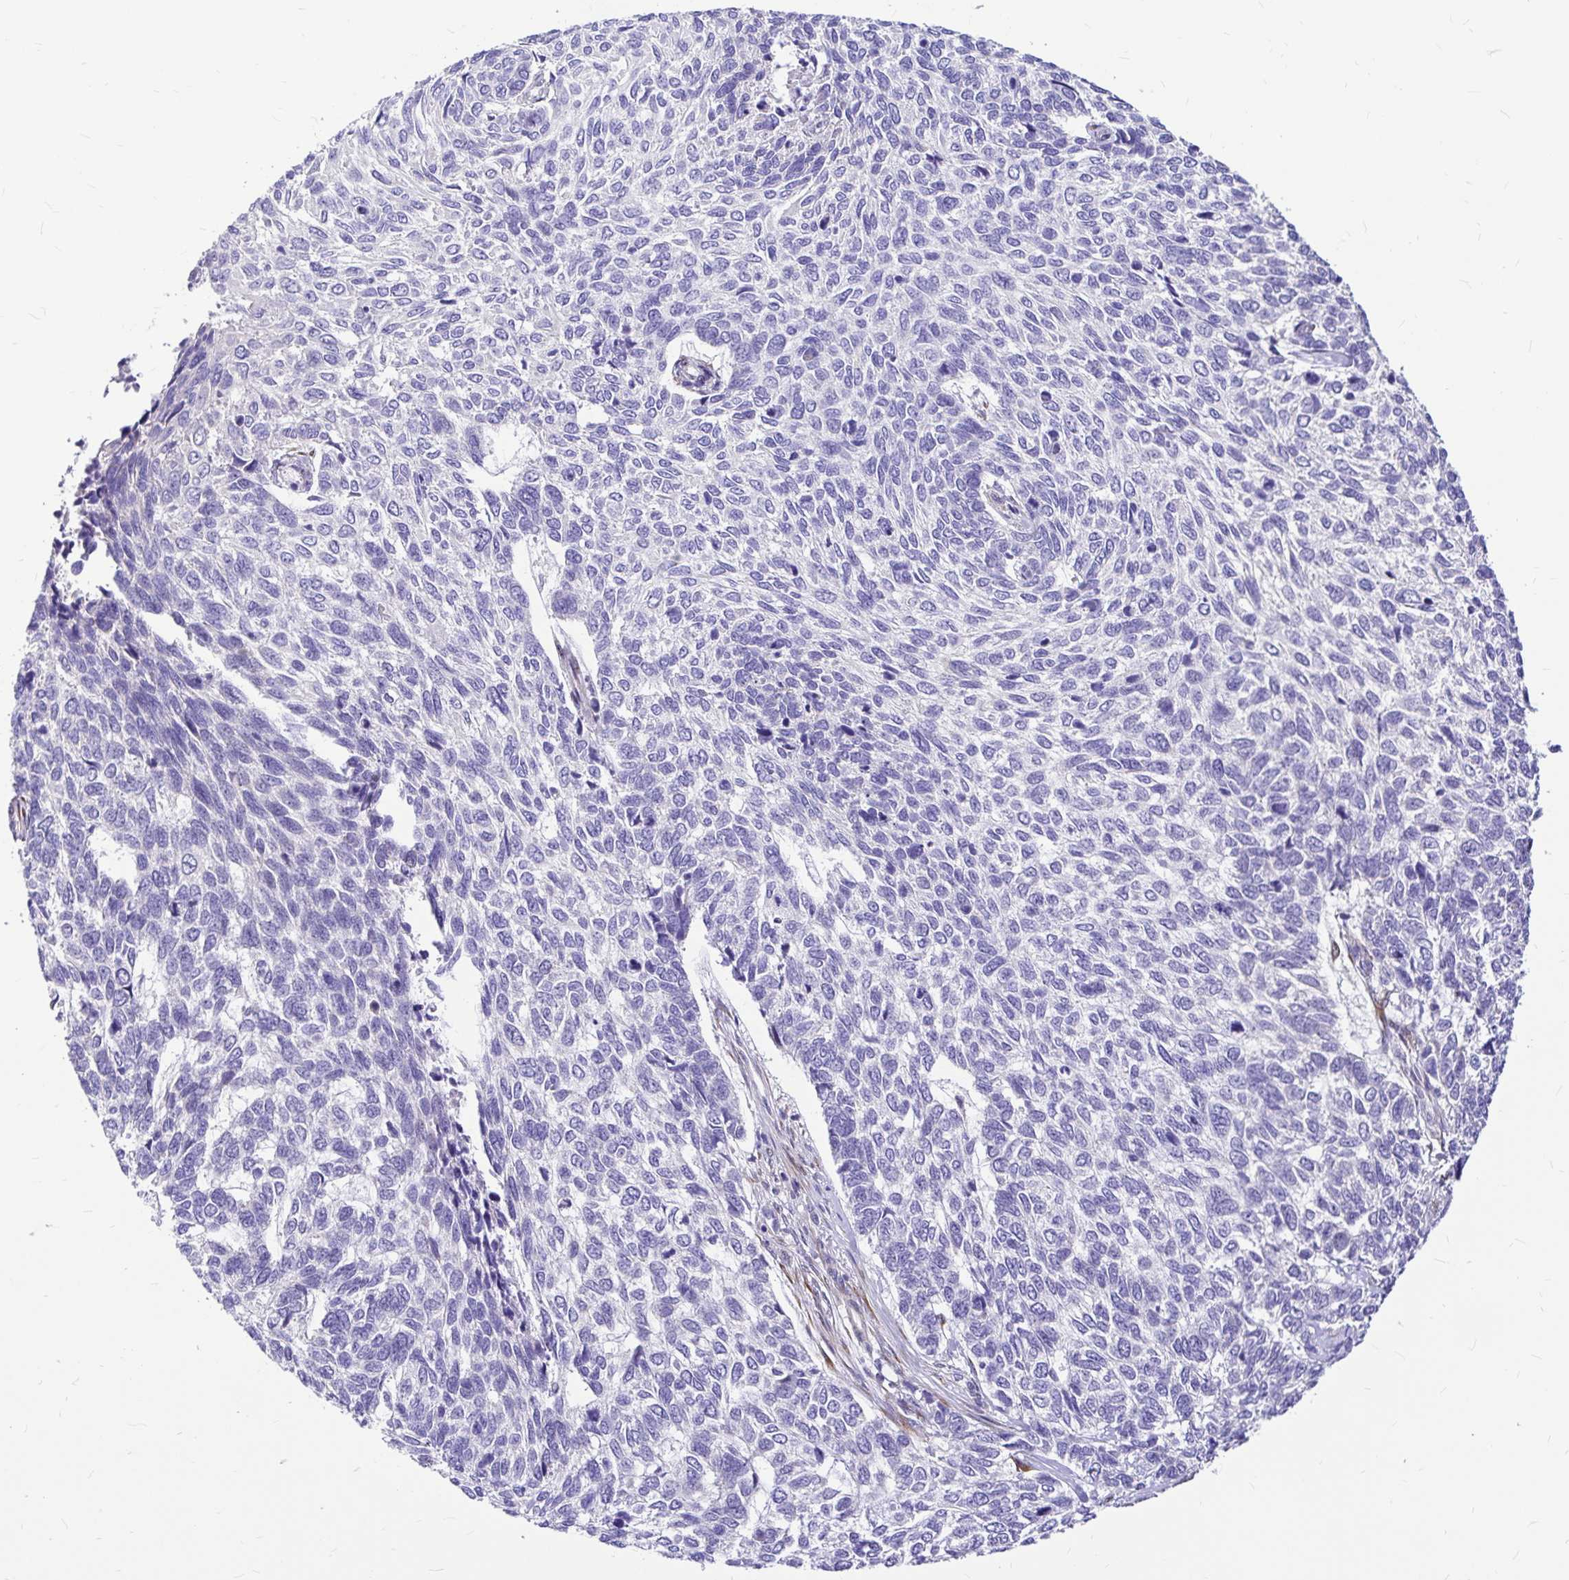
{"staining": {"intensity": "negative", "quantity": "none", "location": "none"}, "tissue": "skin cancer", "cell_type": "Tumor cells", "image_type": "cancer", "snomed": [{"axis": "morphology", "description": "Basal cell carcinoma"}, {"axis": "topography", "description": "Skin"}], "caption": "A high-resolution micrograph shows IHC staining of skin cancer, which exhibits no significant positivity in tumor cells.", "gene": "GABBR2", "patient": {"sex": "female", "age": 65}}